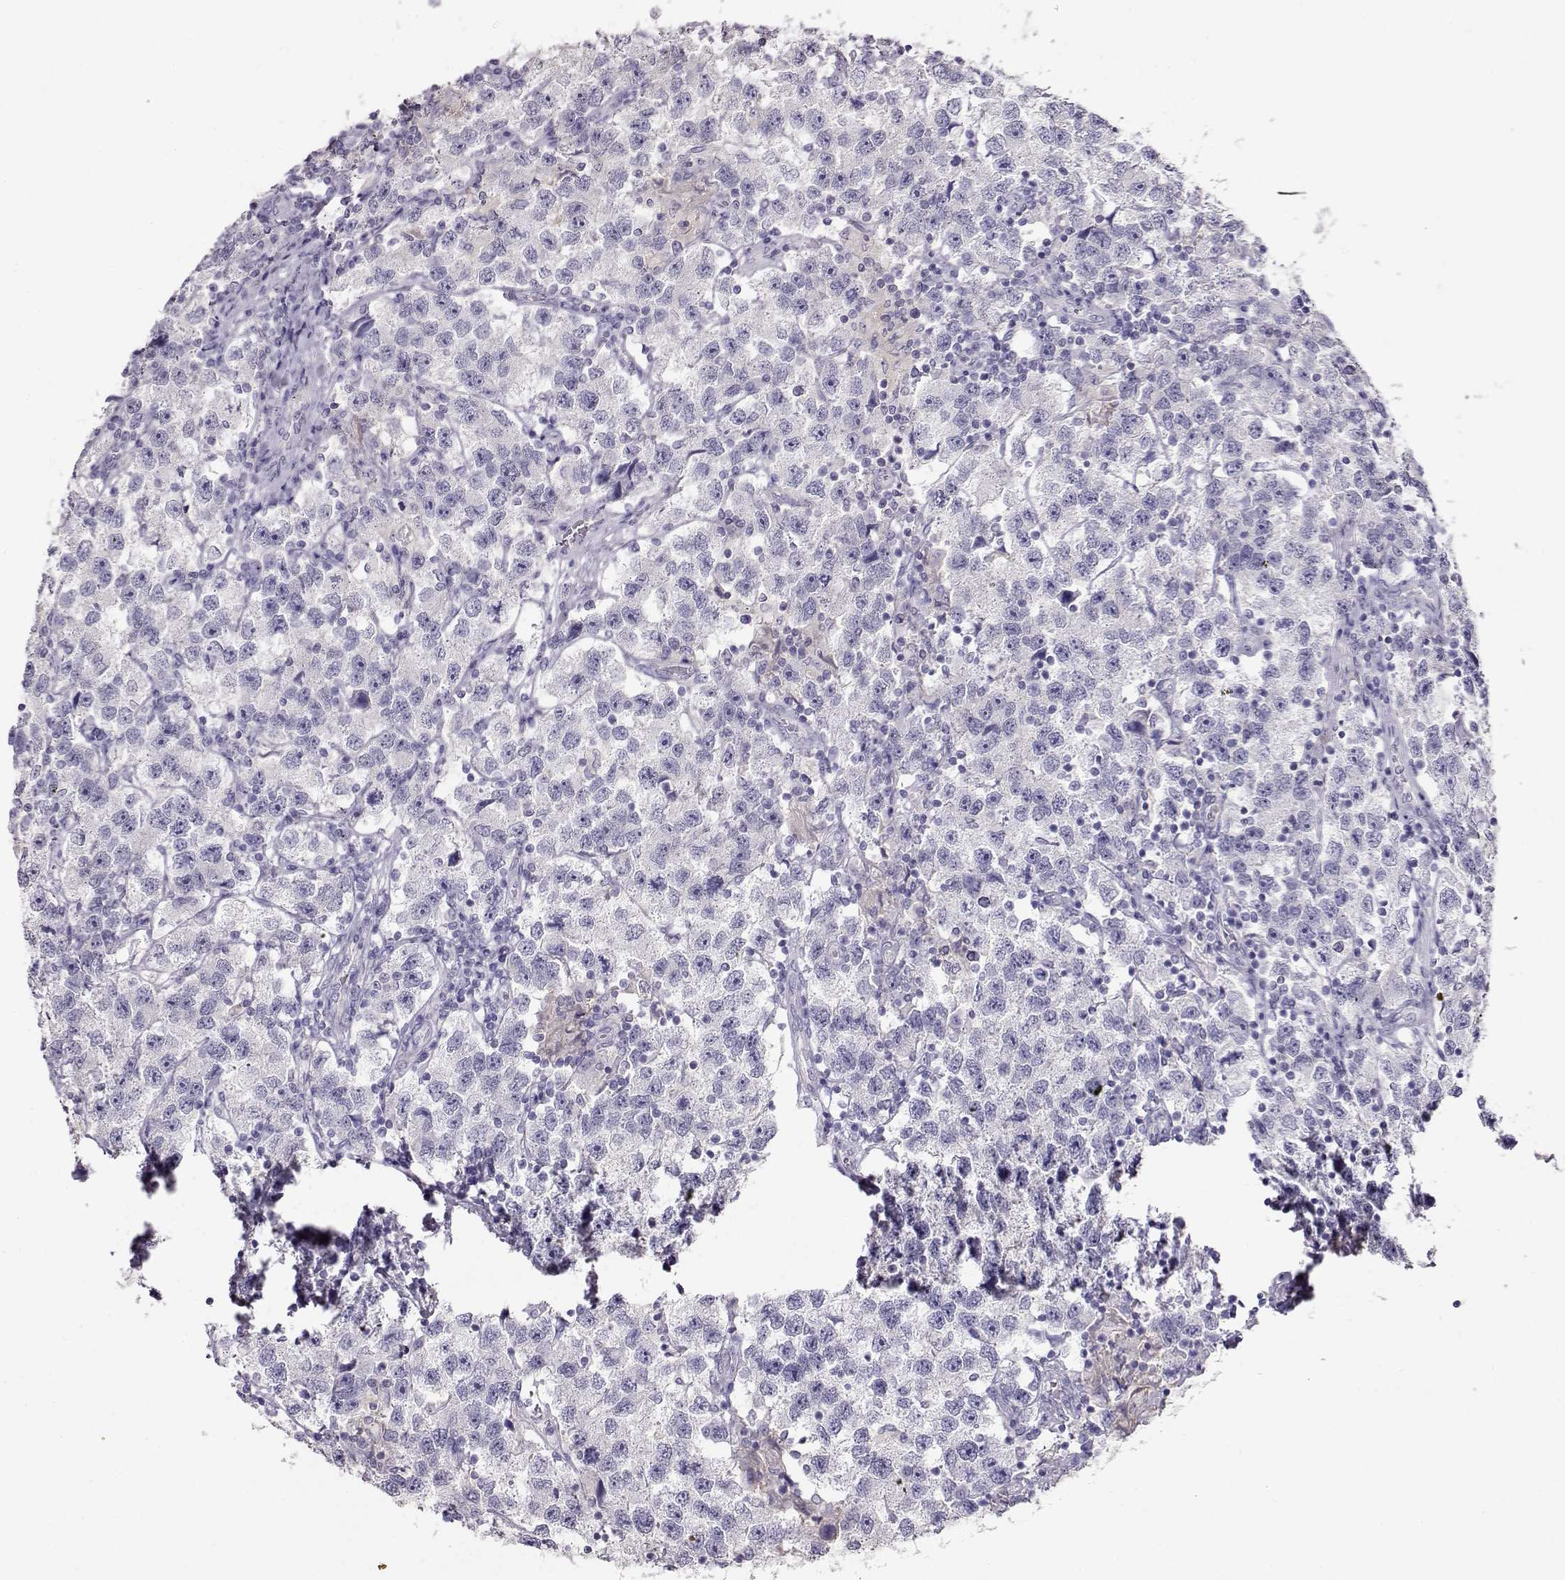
{"staining": {"intensity": "negative", "quantity": "none", "location": "none"}, "tissue": "testis cancer", "cell_type": "Tumor cells", "image_type": "cancer", "snomed": [{"axis": "morphology", "description": "Seminoma, NOS"}, {"axis": "topography", "description": "Testis"}], "caption": "Protein analysis of testis cancer reveals no significant staining in tumor cells.", "gene": "NDRG4", "patient": {"sex": "male", "age": 26}}